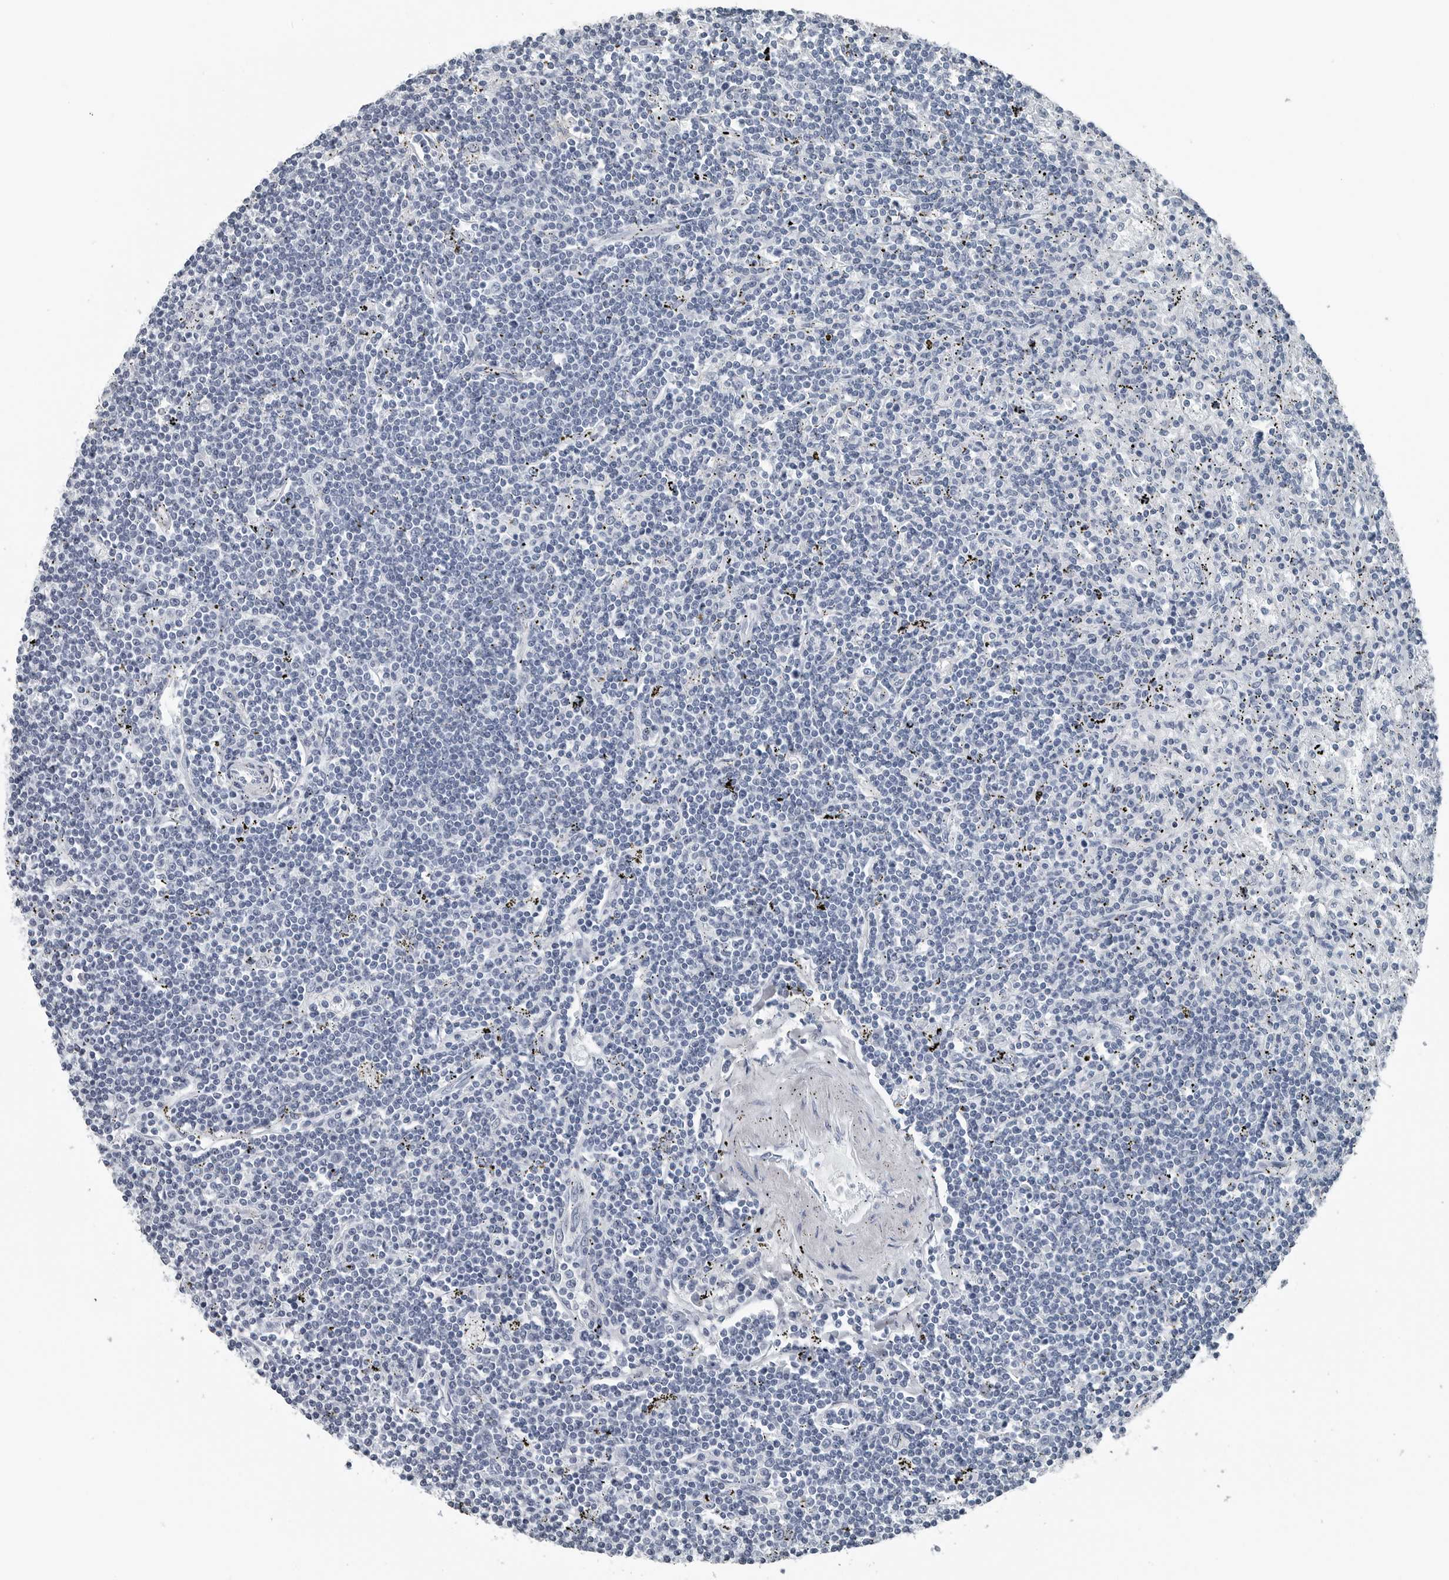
{"staining": {"intensity": "negative", "quantity": "none", "location": "none"}, "tissue": "lymphoma", "cell_type": "Tumor cells", "image_type": "cancer", "snomed": [{"axis": "morphology", "description": "Malignant lymphoma, non-Hodgkin's type, Low grade"}, {"axis": "topography", "description": "Spleen"}], "caption": "Micrograph shows no significant protein staining in tumor cells of malignant lymphoma, non-Hodgkin's type (low-grade).", "gene": "SPINK1", "patient": {"sex": "male", "age": 76}}